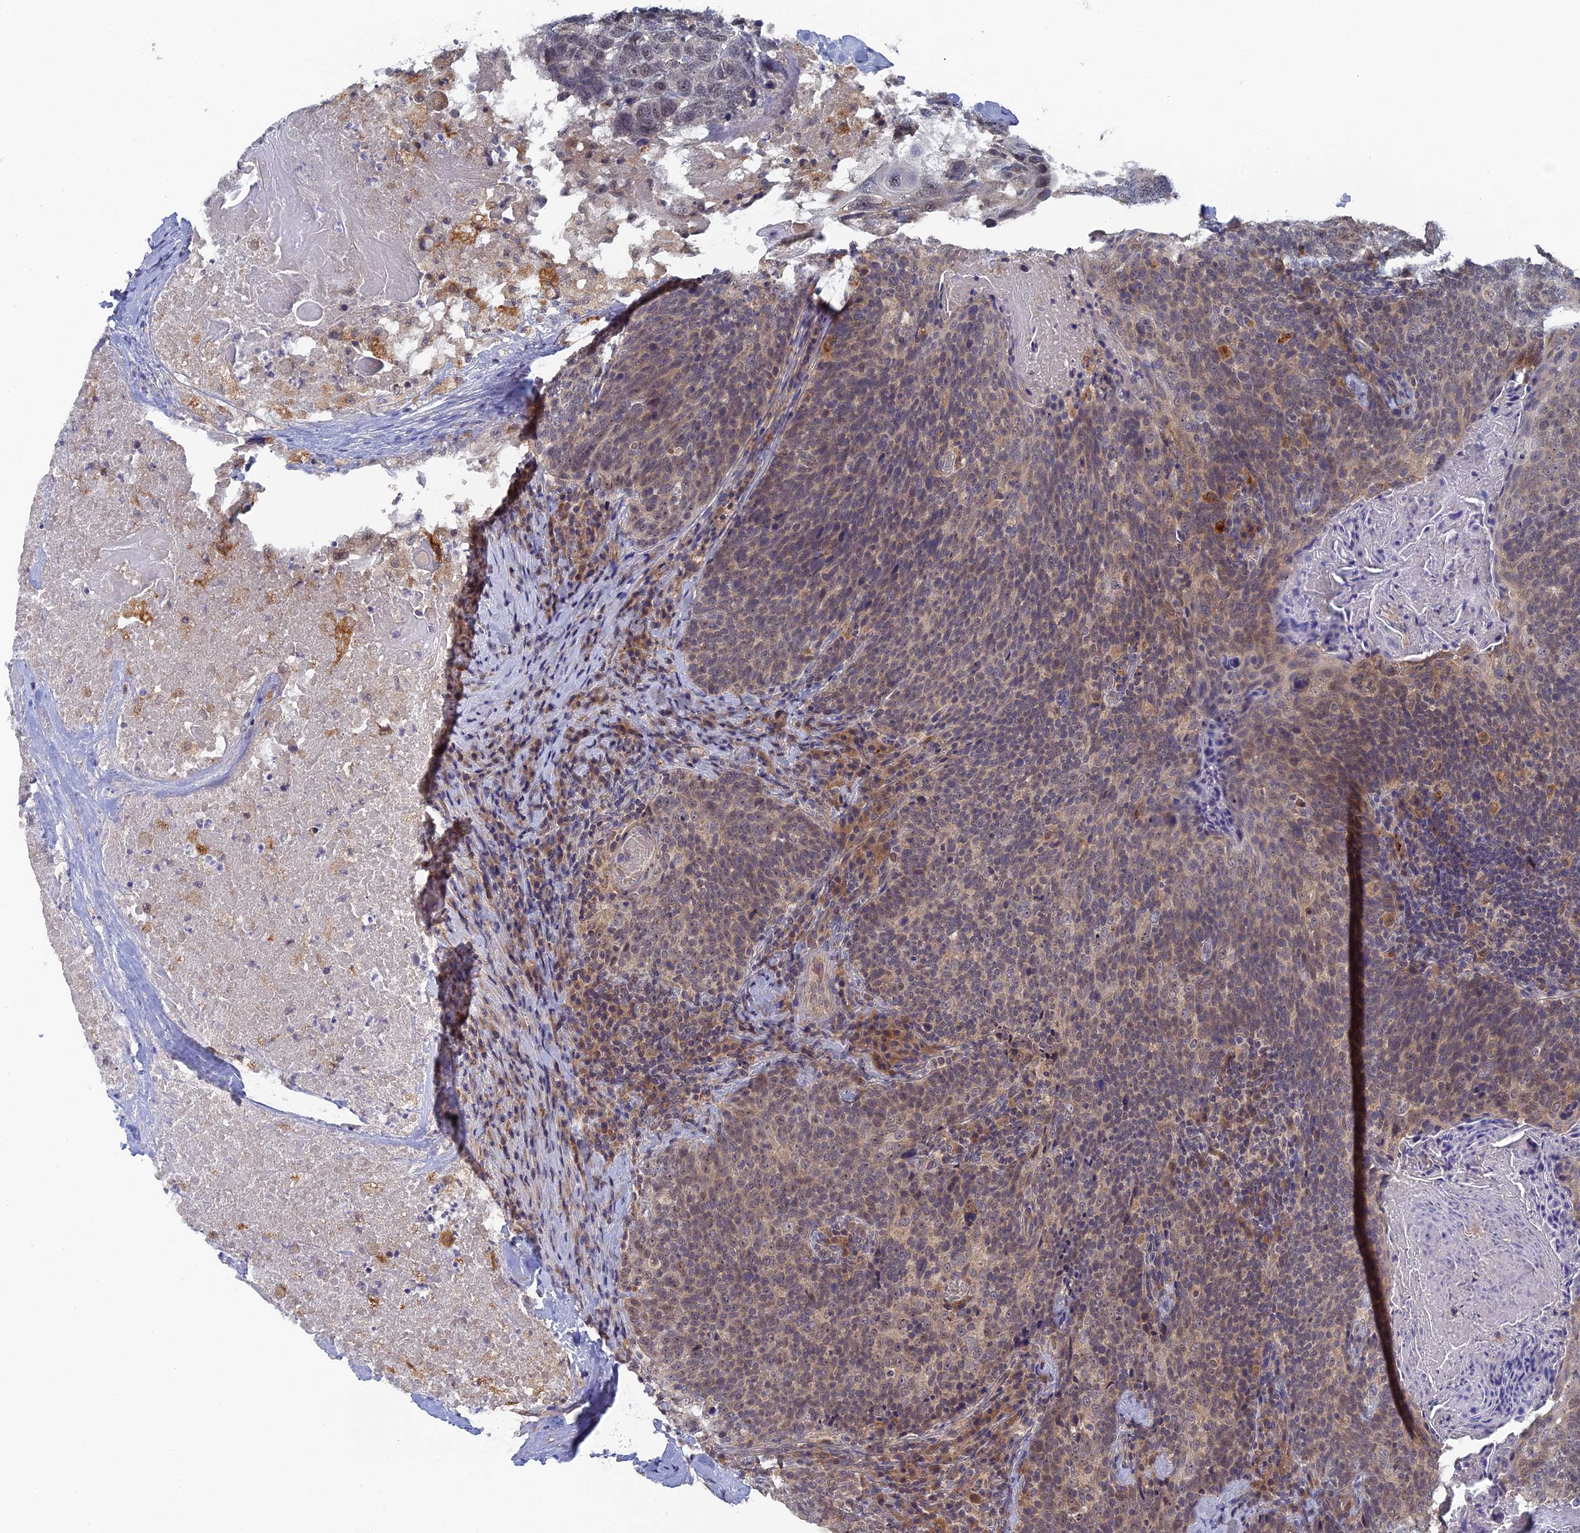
{"staining": {"intensity": "weak", "quantity": "25%-75%", "location": "cytoplasmic/membranous"}, "tissue": "head and neck cancer", "cell_type": "Tumor cells", "image_type": "cancer", "snomed": [{"axis": "morphology", "description": "Squamous cell carcinoma, NOS"}, {"axis": "morphology", "description": "Squamous cell carcinoma, metastatic, NOS"}, {"axis": "topography", "description": "Lymph node"}, {"axis": "topography", "description": "Head-Neck"}], "caption": "Immunohistochemical staining of head and neck cancer (squamous cell carcinoma) displays low levels of weak cytoplasmic/membranous protein positivity in approximately 25%-75% of tumor cells.", "gene": "MIGA2", "patient": {"sex": "male", "age": 62}}